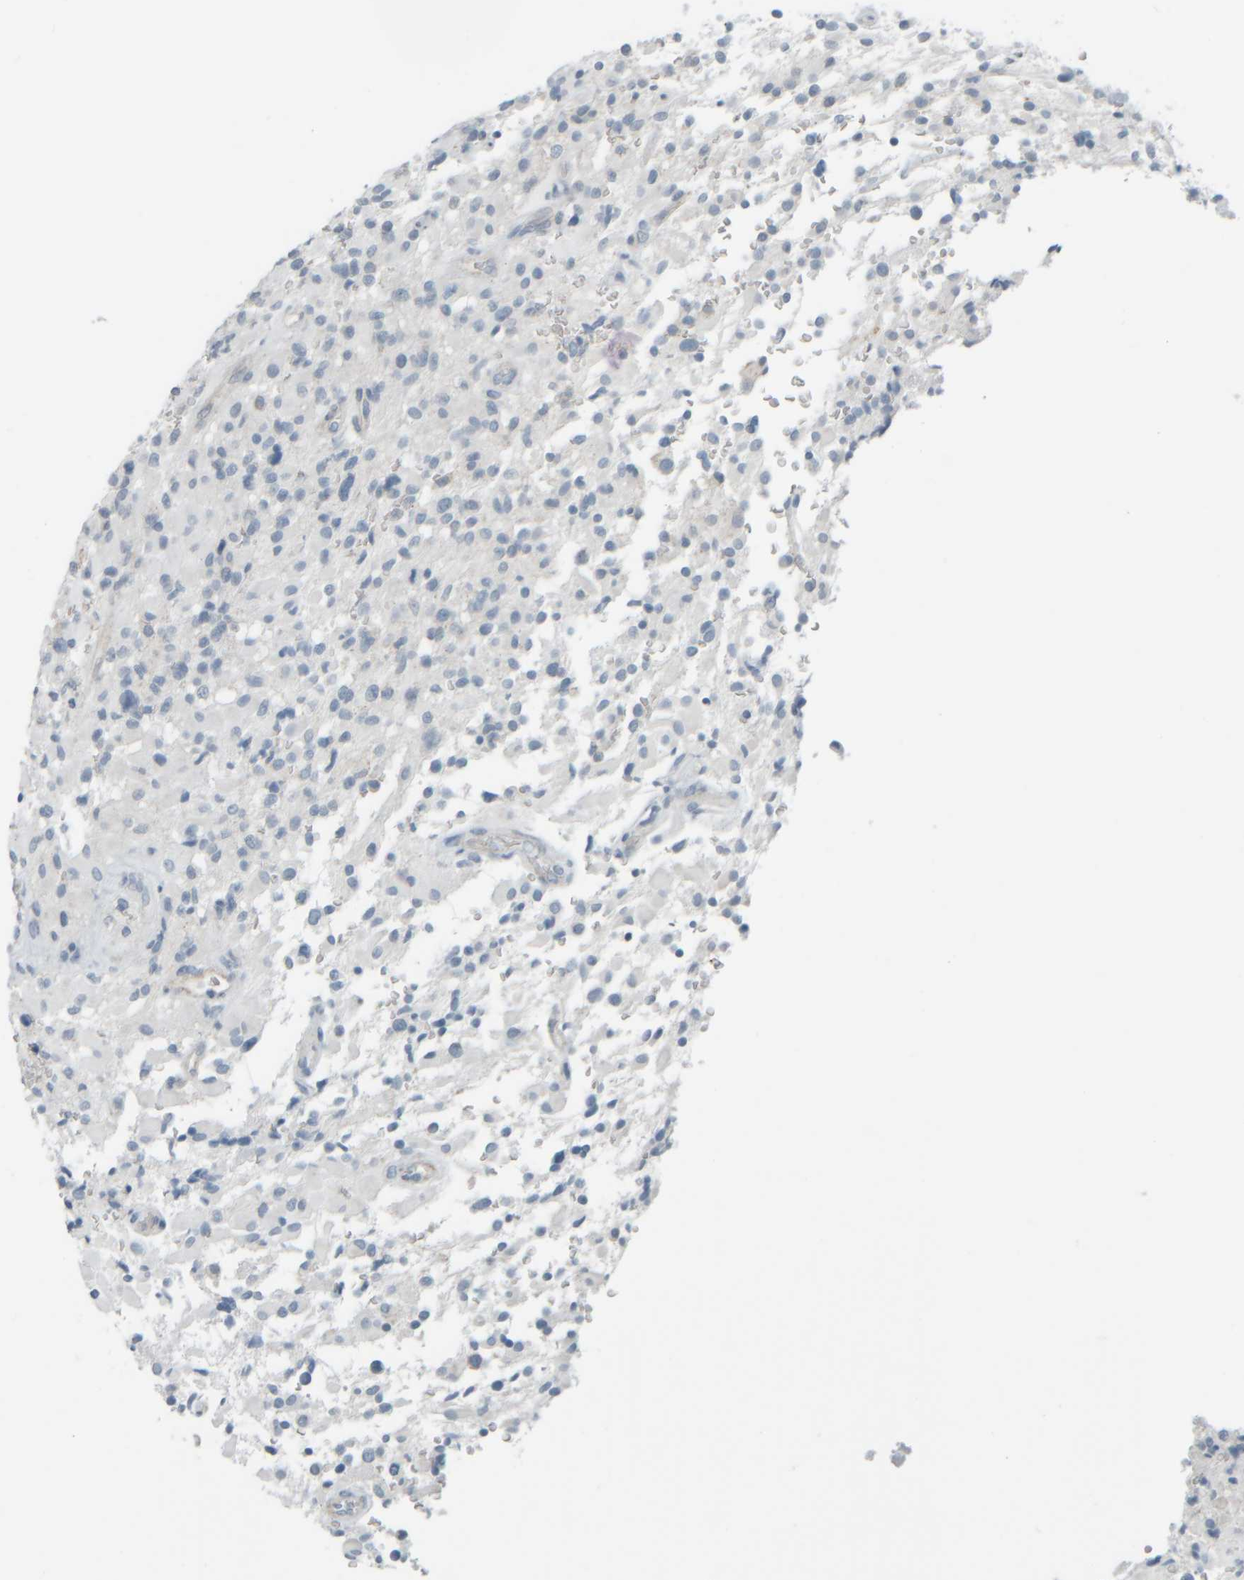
{"staining": {"intensity": "negative", "quantity": "none", "location": "none"}, "tissue": "glioma", "cell_type": "Tumor cells", "image_type": "cancer", "snomed": [{"axis": "morphology", "description": "Glioma, malignant, High grade"}, {"axis": "topography", "description": "Brain"}], "caption": "Immunohistochemical staining of glioma displays no significant positivity in tumor cells.", "gene": "TPSAB1", "patient": {"sex": "male", "age": 71}}